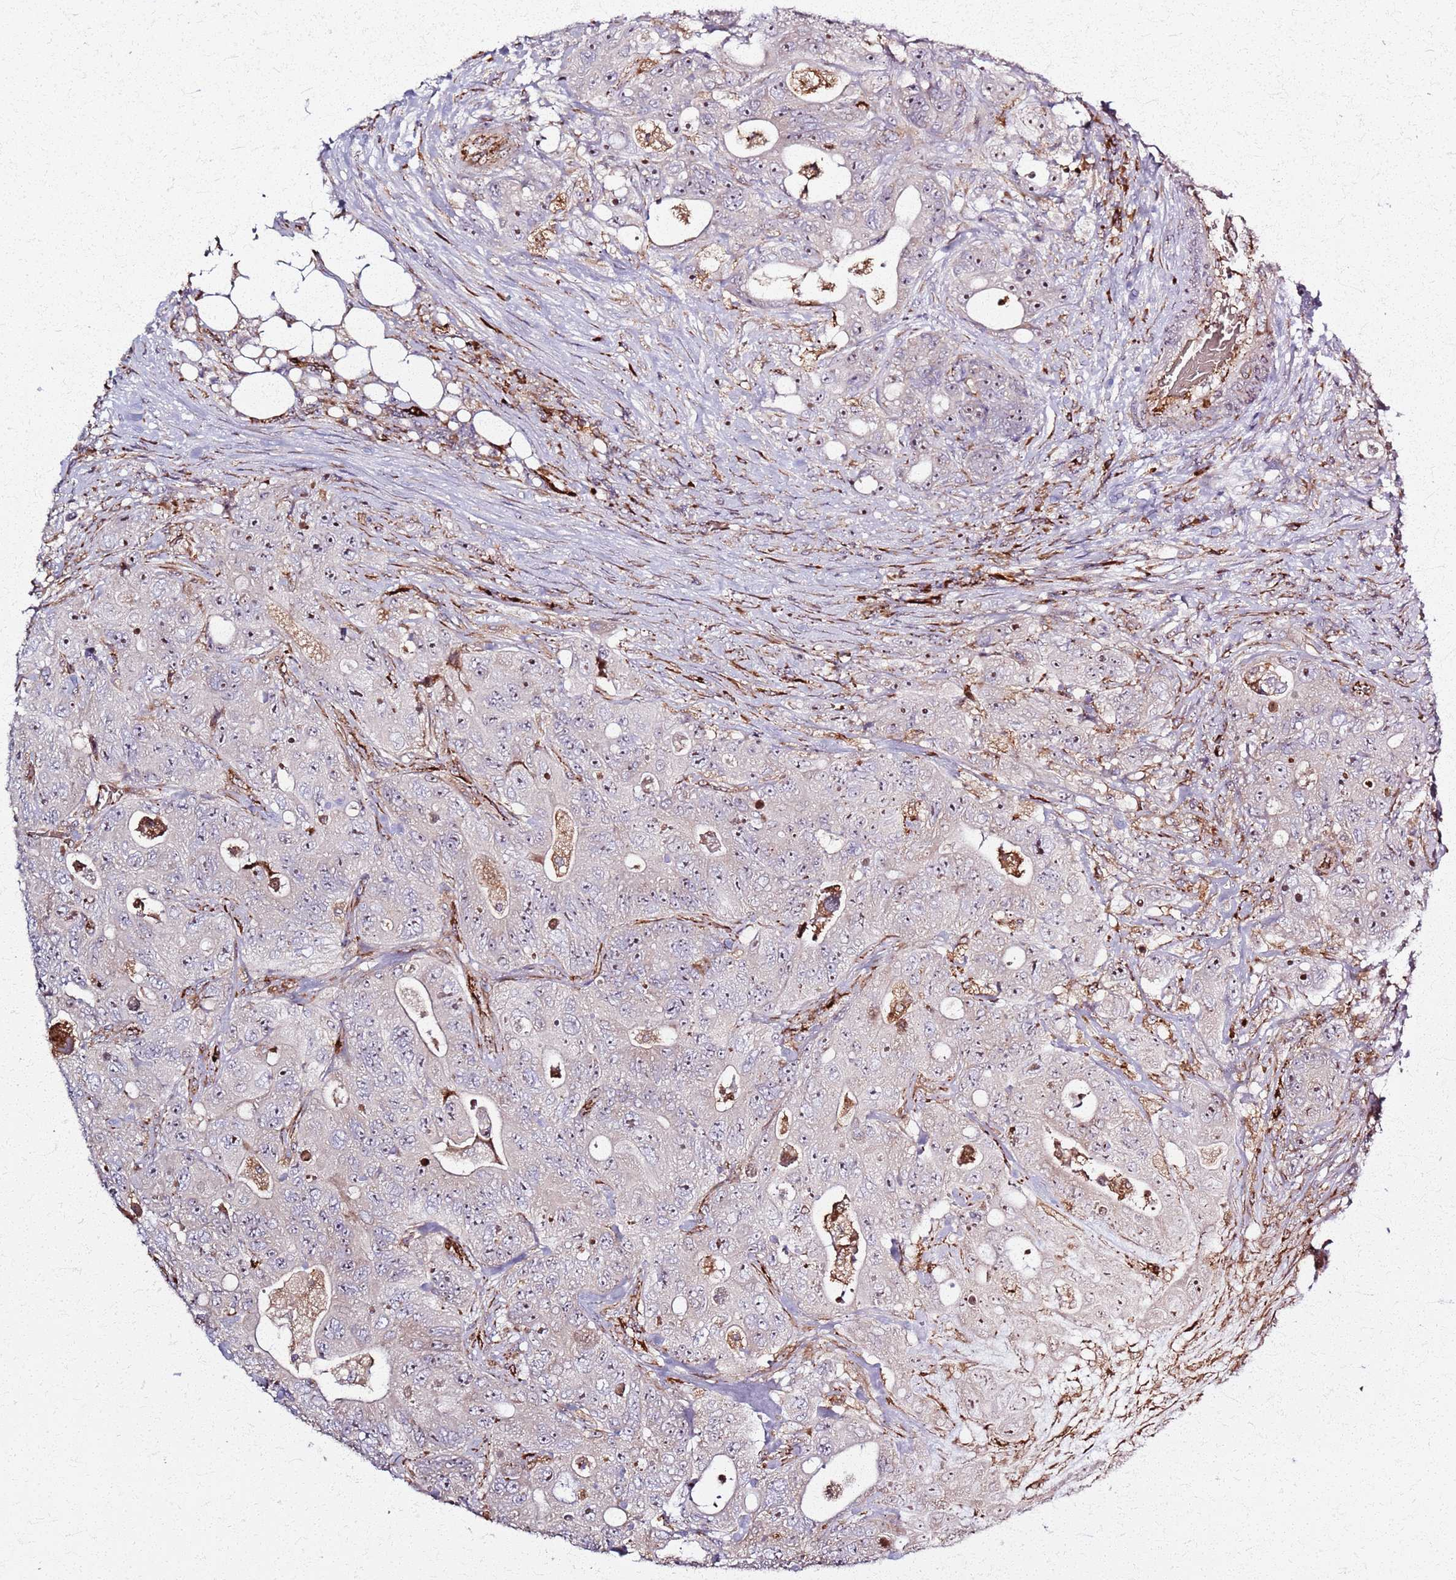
{"staining": {"intensity": "moderate", "quantity": "25%-75%", "location": "cytoplasmic/membranous,nuclear"}, "tissue": "colorectal cancer", "cell_type": "Tumor cells", "image_type": "cancer", "snomed": [{"axis": "morphology", "description": "Adenocarcinoma, NOS"}, {"axis": "topography", "description": "Colon"}], "caption": "IHC histopathology image of colorectal cancer (adenocarcinoma) stained for a protein (brown), which exhibits medium levels of moderate cytoplasmic/membranous and nuclear staining in about 25%-75% of tumor cells.", "gene": "KRI1", "patient": {"sex": "female", "age": 46}}